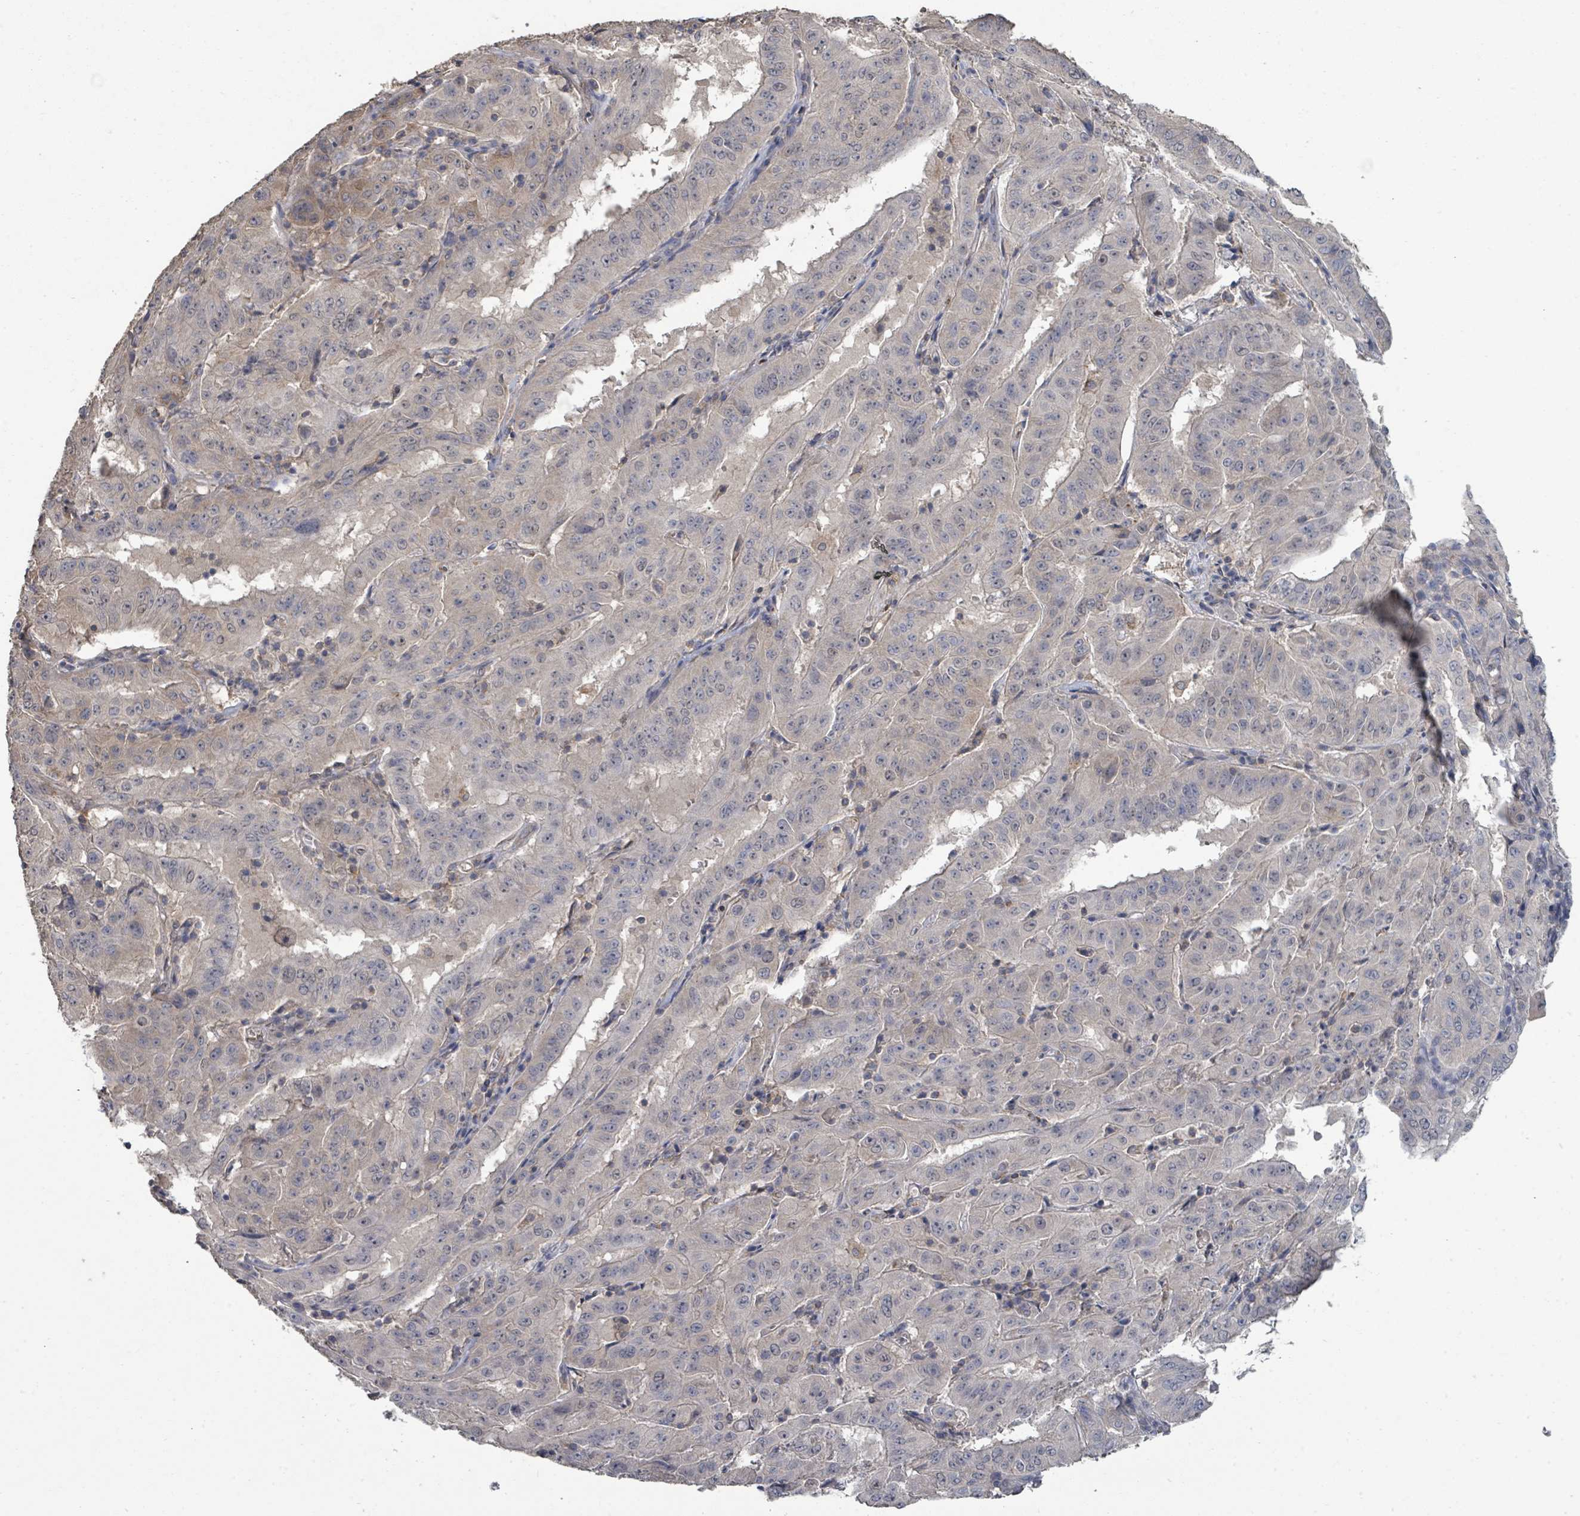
{"staining": {"intensity": "negative", "quantity": "none", "location": "none"}, "tissue": "pancreatic cancer", "cell_type": "Tumor cells", "image_type": "cancer", "snomed": [{"axis": "morphology", "description": "Adenocarcinoma, NOS"}, {"axis": "topography", "description": "Pancreas"}], "caption": "Photomicrograph shows no significant protein expression in tumor cells of pancreatic cancer (adenocarcinoma). Brightfield microscopy of IHC stained with DAB (3,3'-diaminobenzidine) (brown) and hematoxylin (blue), captured at high magnification.", "gene": "SLC9A7", "patient": {"sex": "male", "age": 63}}